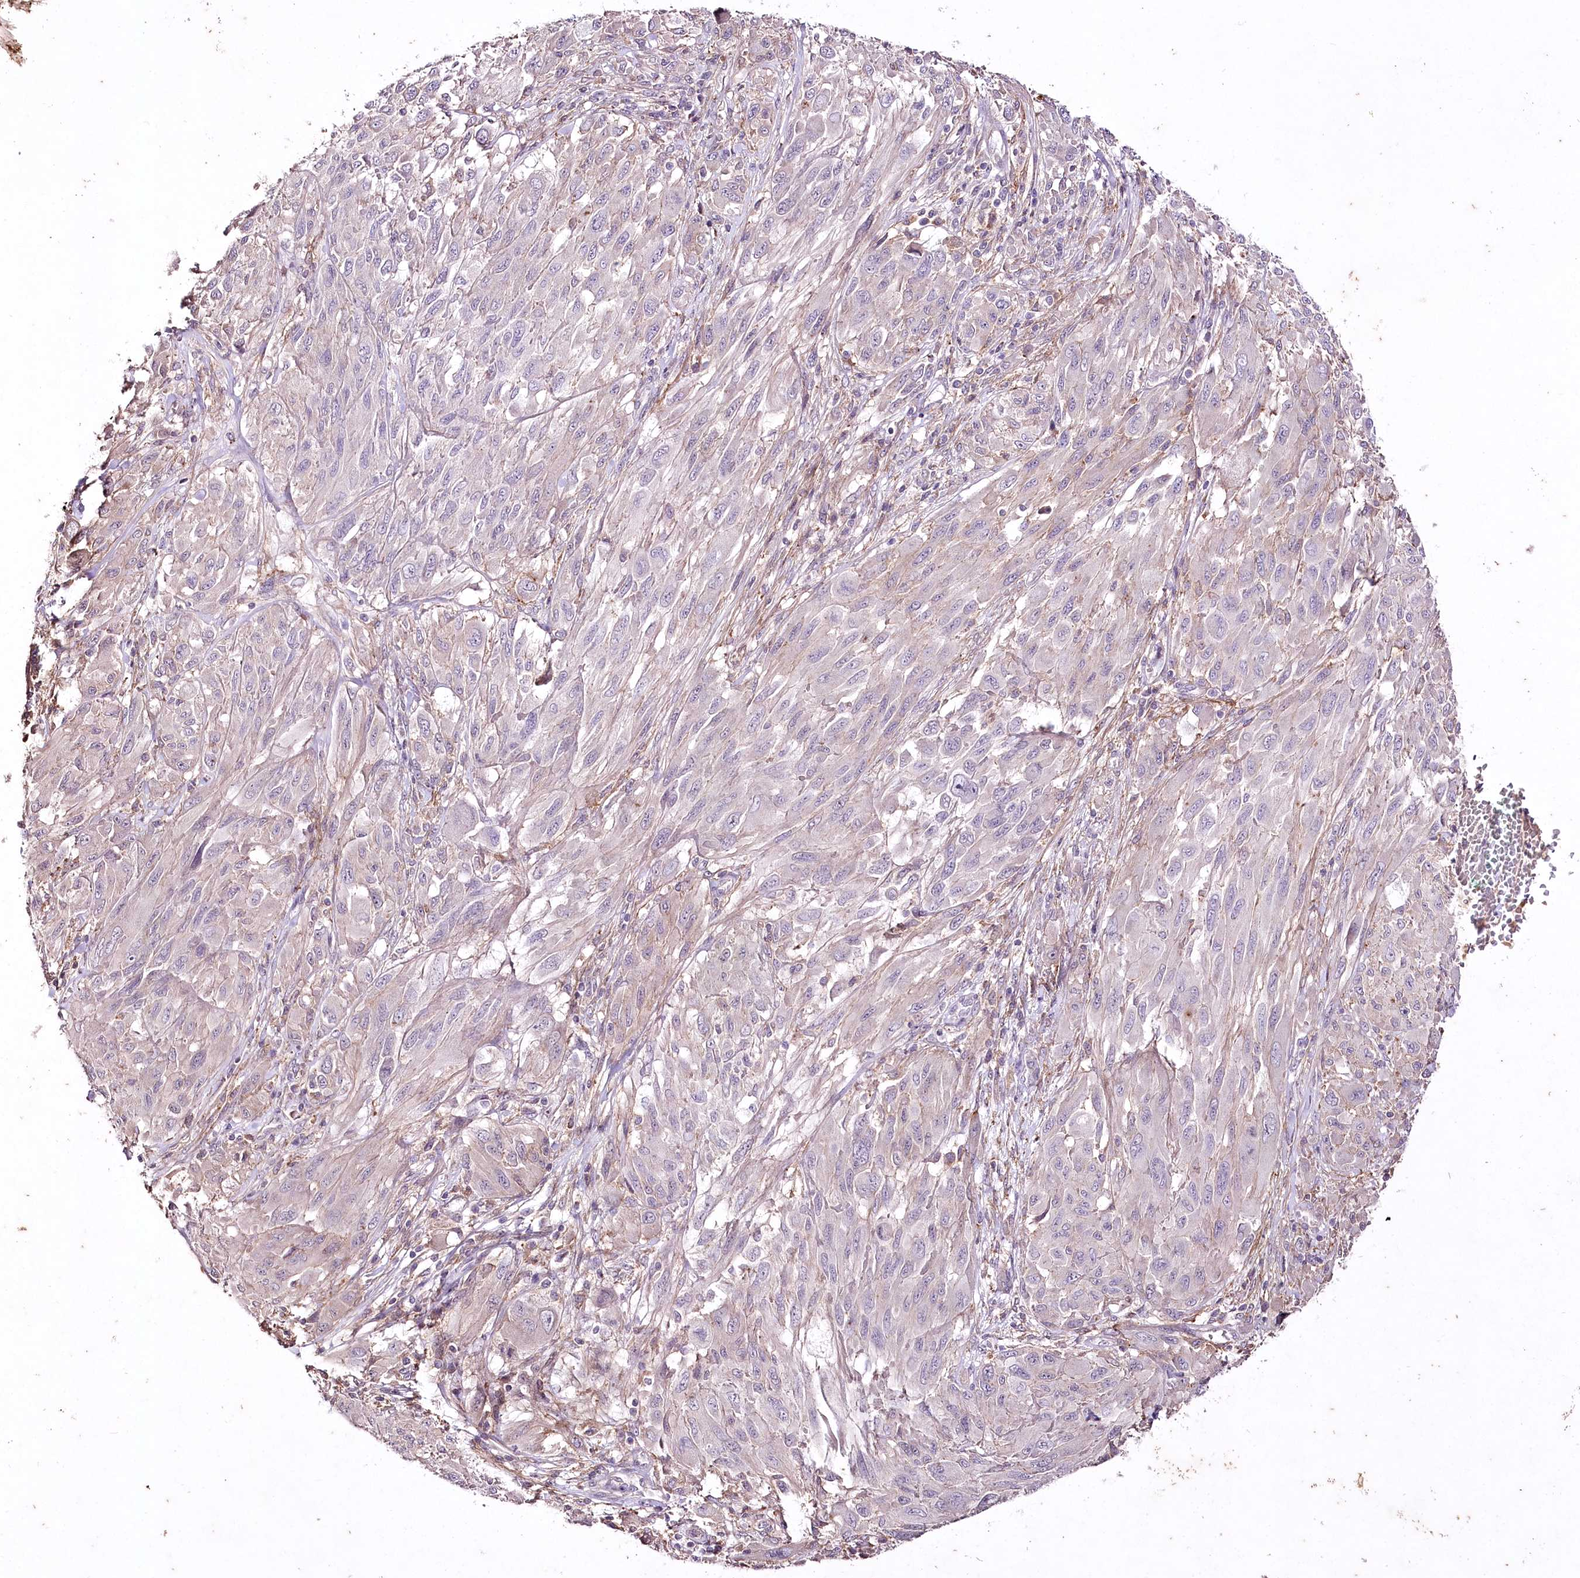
{"staining": {"intensity": "negative", "quantity": "none", "location": "none"}, "tissue": "melanoma", "cell_type": "Tumor cells", "image_type": "cancer", "snomed": [{"axis": "morphology", "description": "Malignant melanoma, NOS"}, {"axis": "topography", "description": "Skin"}], "caption": "Tumor cells are negative for protein expression in human melanoma.", "gene": "ENPP1", "patient": {"sex": "female", "age": 91}}